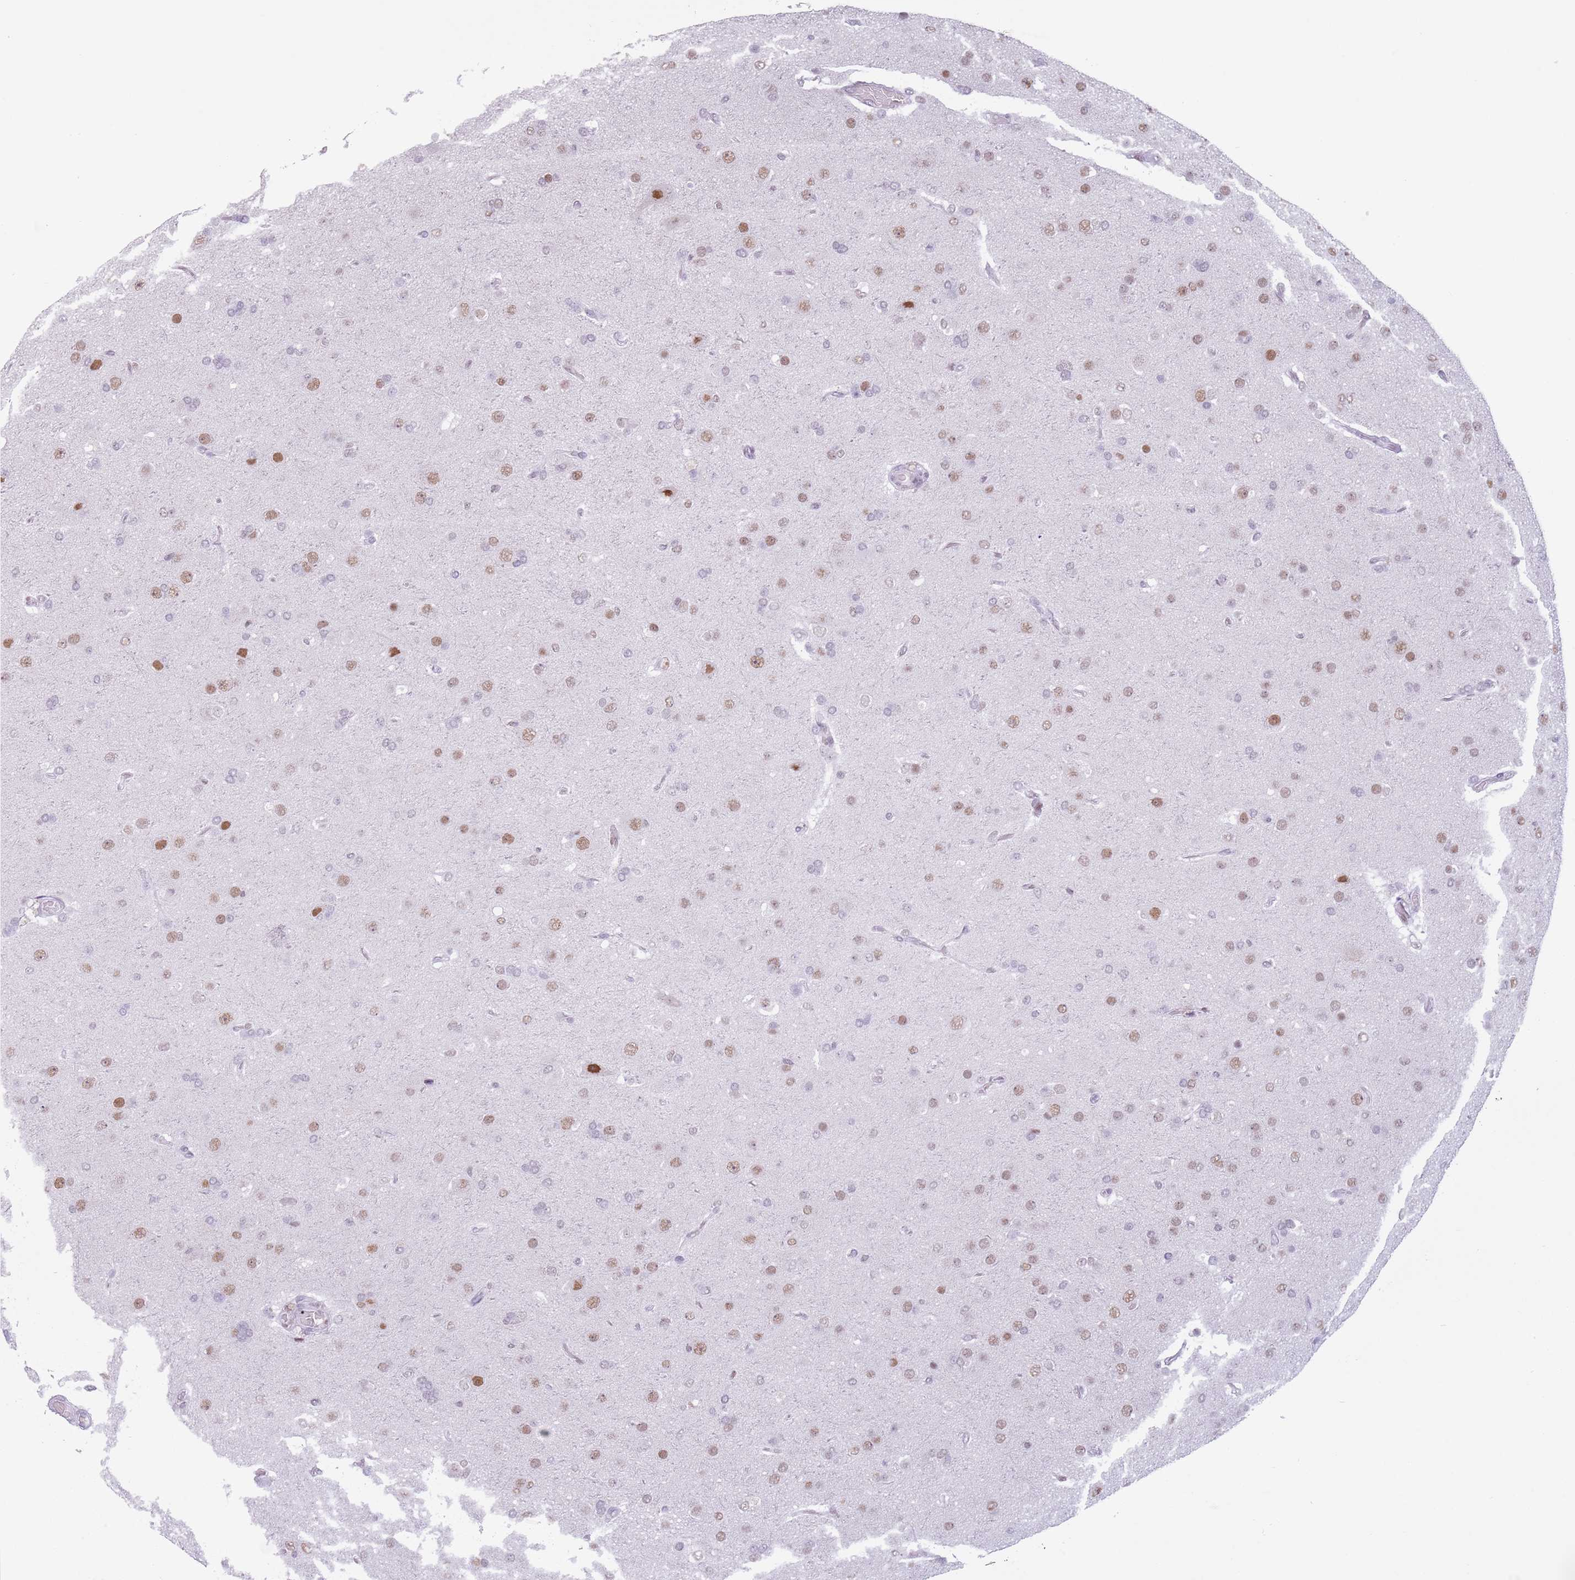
{"staining": {"intensity": "moderate", "quantity": "25%-75%", "location": "nuclear"}, "tissue": "glioma", "cell_type": "Tumor cells", "image_type": "cancer", "snomed": [{"axis": "morphology", "description": "Glioma, malignant, Low grade"}, {"axis": "topography", "description": "Brain"}], "caption": "This histopathology image demonstrates IHC staining of human malignant glioma (low-grade), with medium moderate nuclear staining in about 25%-75% of tumor cells.", "gene": "FAM104B", "patient": {"sex": "male", "age": 65}}